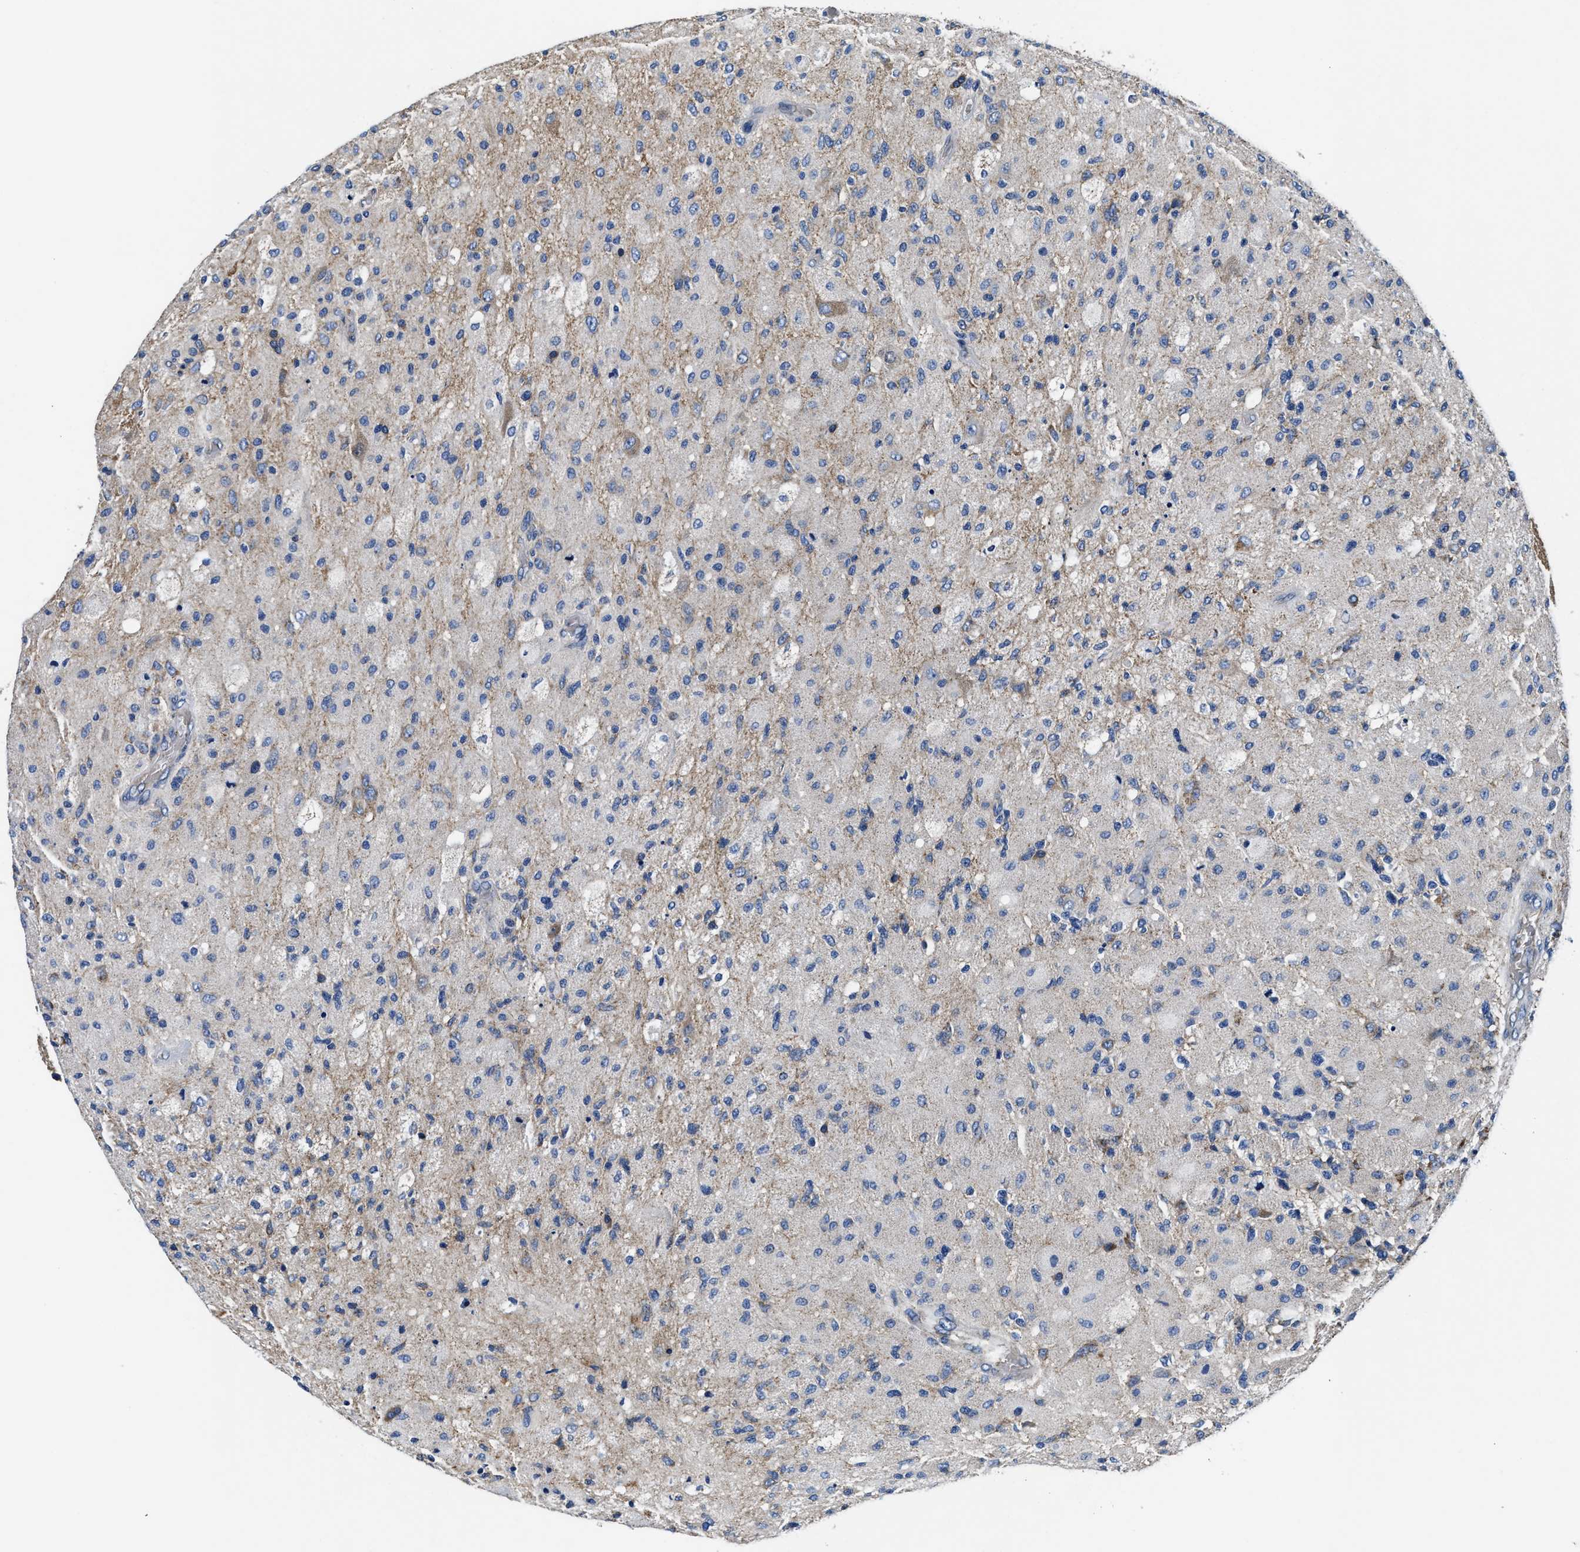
{"staining": {"intensity": "negative", "quantity": "none", "location": "none"}, "tissue": "glioma", "cell_type": "Tumor cells", "image_type": "cancer", "snomed": [{"axis": "morphology", "description": "Normal tissue, NOS"}, {"axis": "morphology", "description": "Glioma, malignant, High grade"}, {"axis": "topography", "description": "Cerebral cortex"}], "caption": "Immunohistochemistry (IHC) micrograph of neoplastic tissue: high-grade glioma (malignant) stained with DAB (3,3'-diaminobenzidine) demonstrates no significant protein expression in tumor cells.", "gene": "PHLPP1", "patient": {"sex": "male", "age": 77}}